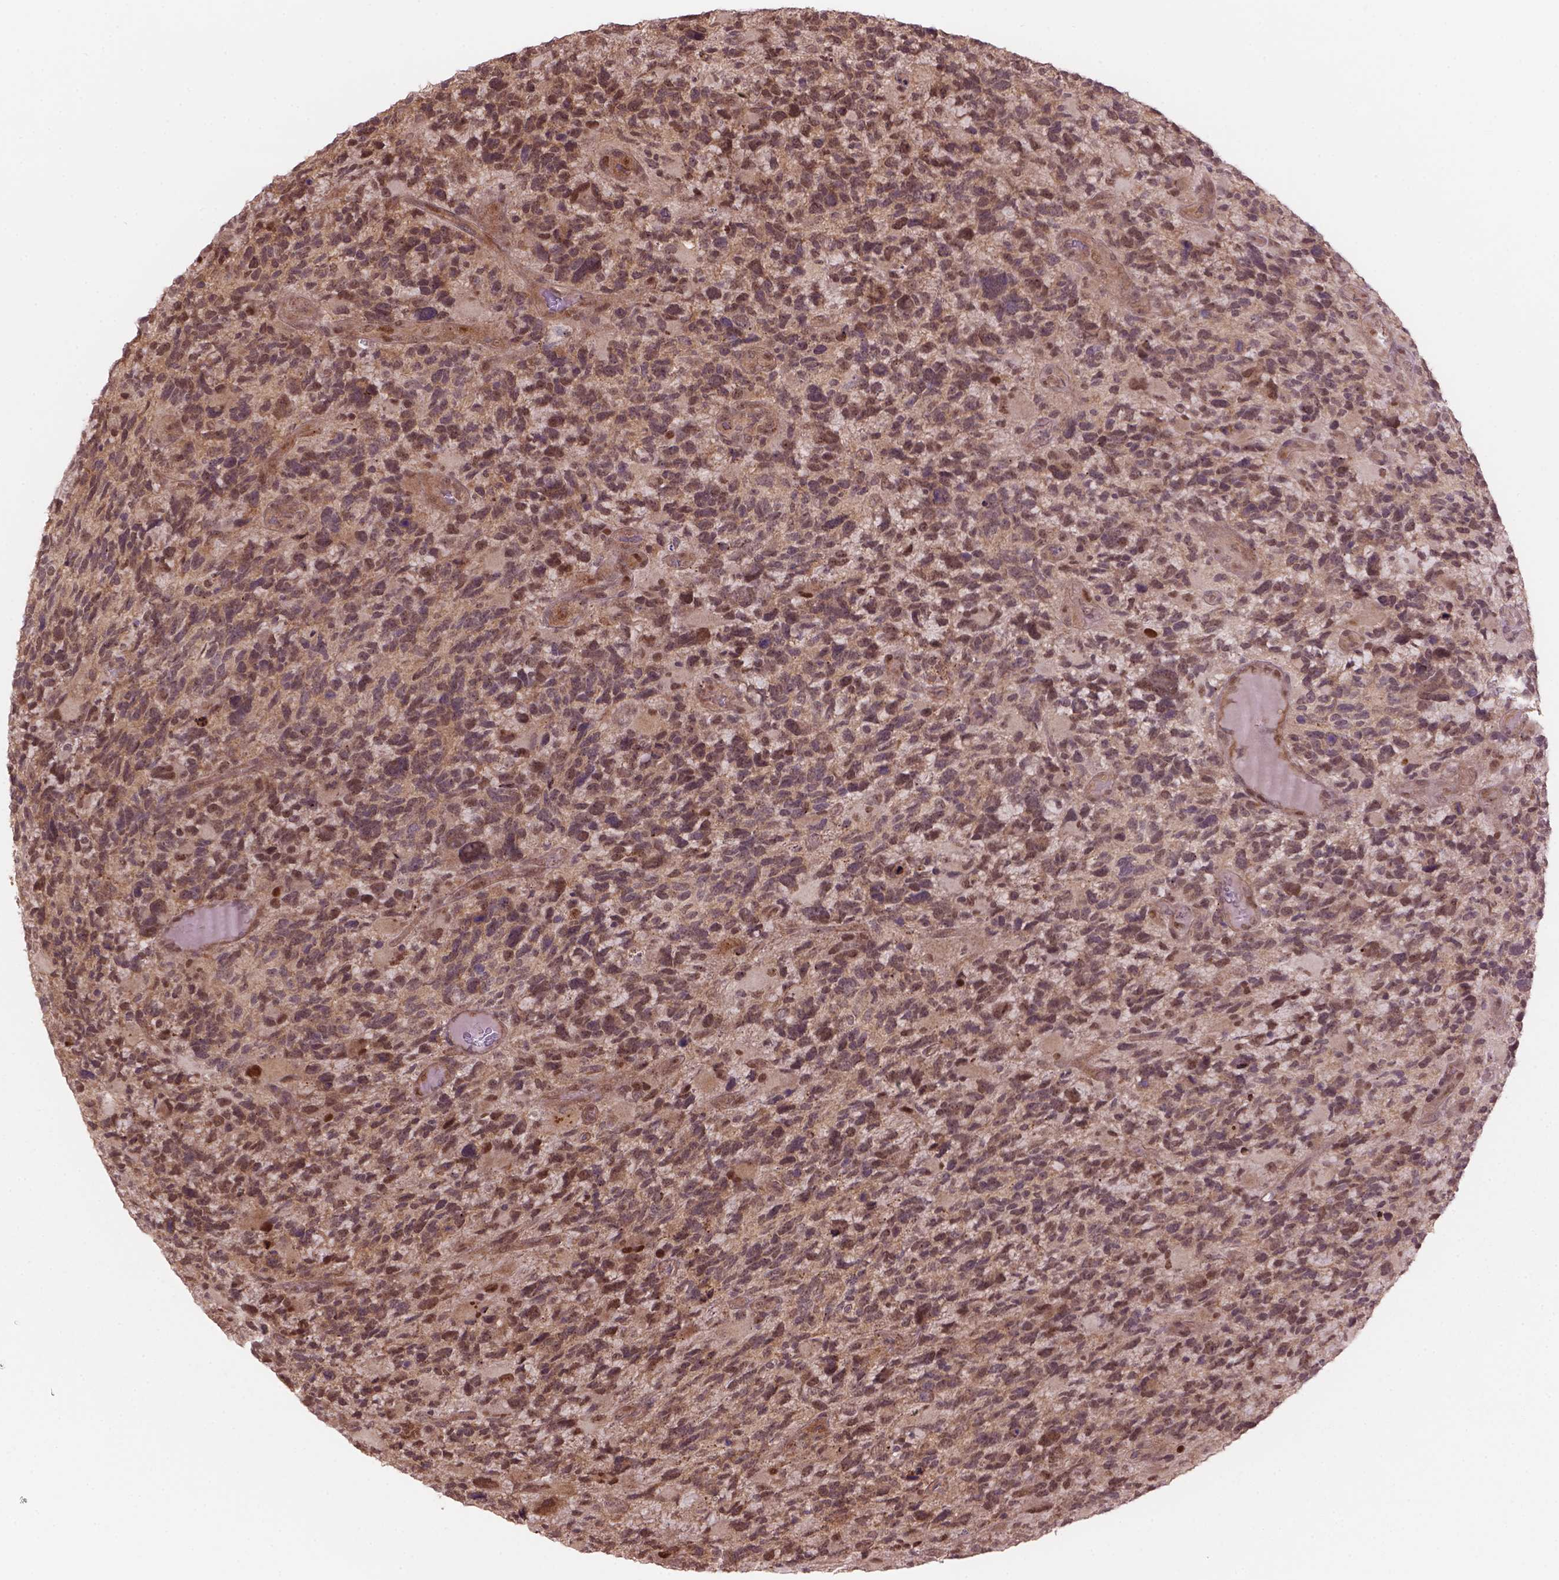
{"staining": {"intensity": "moderate", "quantity": ">75%", "location": "cytoplasmic/membranous,nuclear"}, "tissue": "glioma", "cell_type": "Tumor cells", "image_type": "cancer", "snomed": [{"axis": "morphology", "description": "Glioma, malignant, High grade"}, {"axis": "topography", "description": "Brain"}], "caption": "Glioma tissue reveals moderate cytoplasmic/membranous and nuclear expression in about >75% of tumor cells, visualized by immunohistochemistry.", "gene": "PSMD11", "patient": {"sex": "female", "age": 71}}